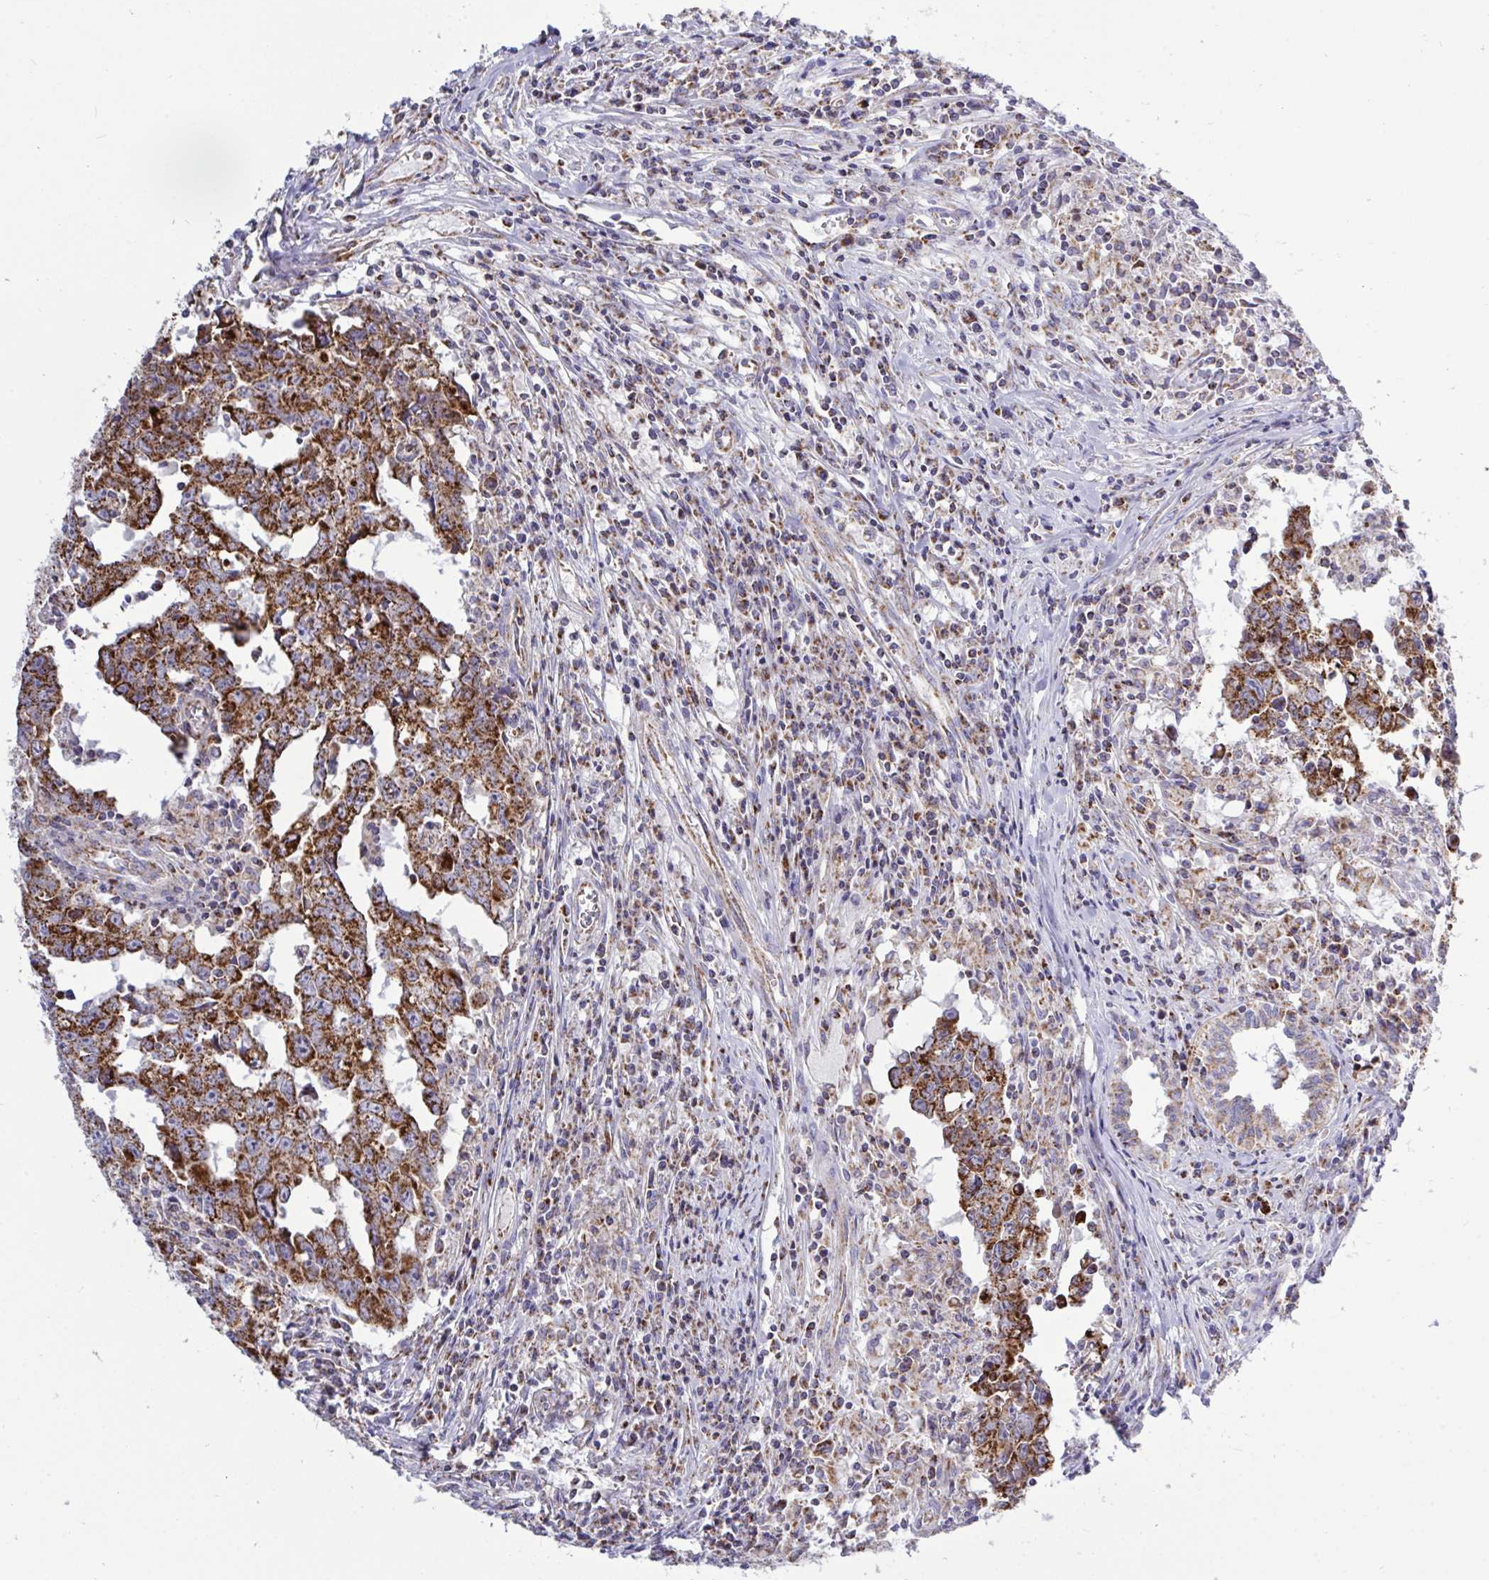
{"staining": {"intensity": "strong", "quantity": ">75%", "location": "cytoplasmic/membranous"}, "tissue": "testis cancer", "cell_type": "Tumor cells", "image_type": "cancer", "snomed": [{"axis": "morphology", "description": "Carcinoma, Embryonal, NOS"}, {"axis": "topography", "description": "Testis"}], "caption": "Immunohistochemistry (IHC) image of human embryonal carcinoma (testis) stained for a protein (brown), which displays high levels of strong cytoplasmic/membranous staining in about >75% of tumor cells.", "gene": "HSPE1", "patient": {"sex": "male", "age": 22}}